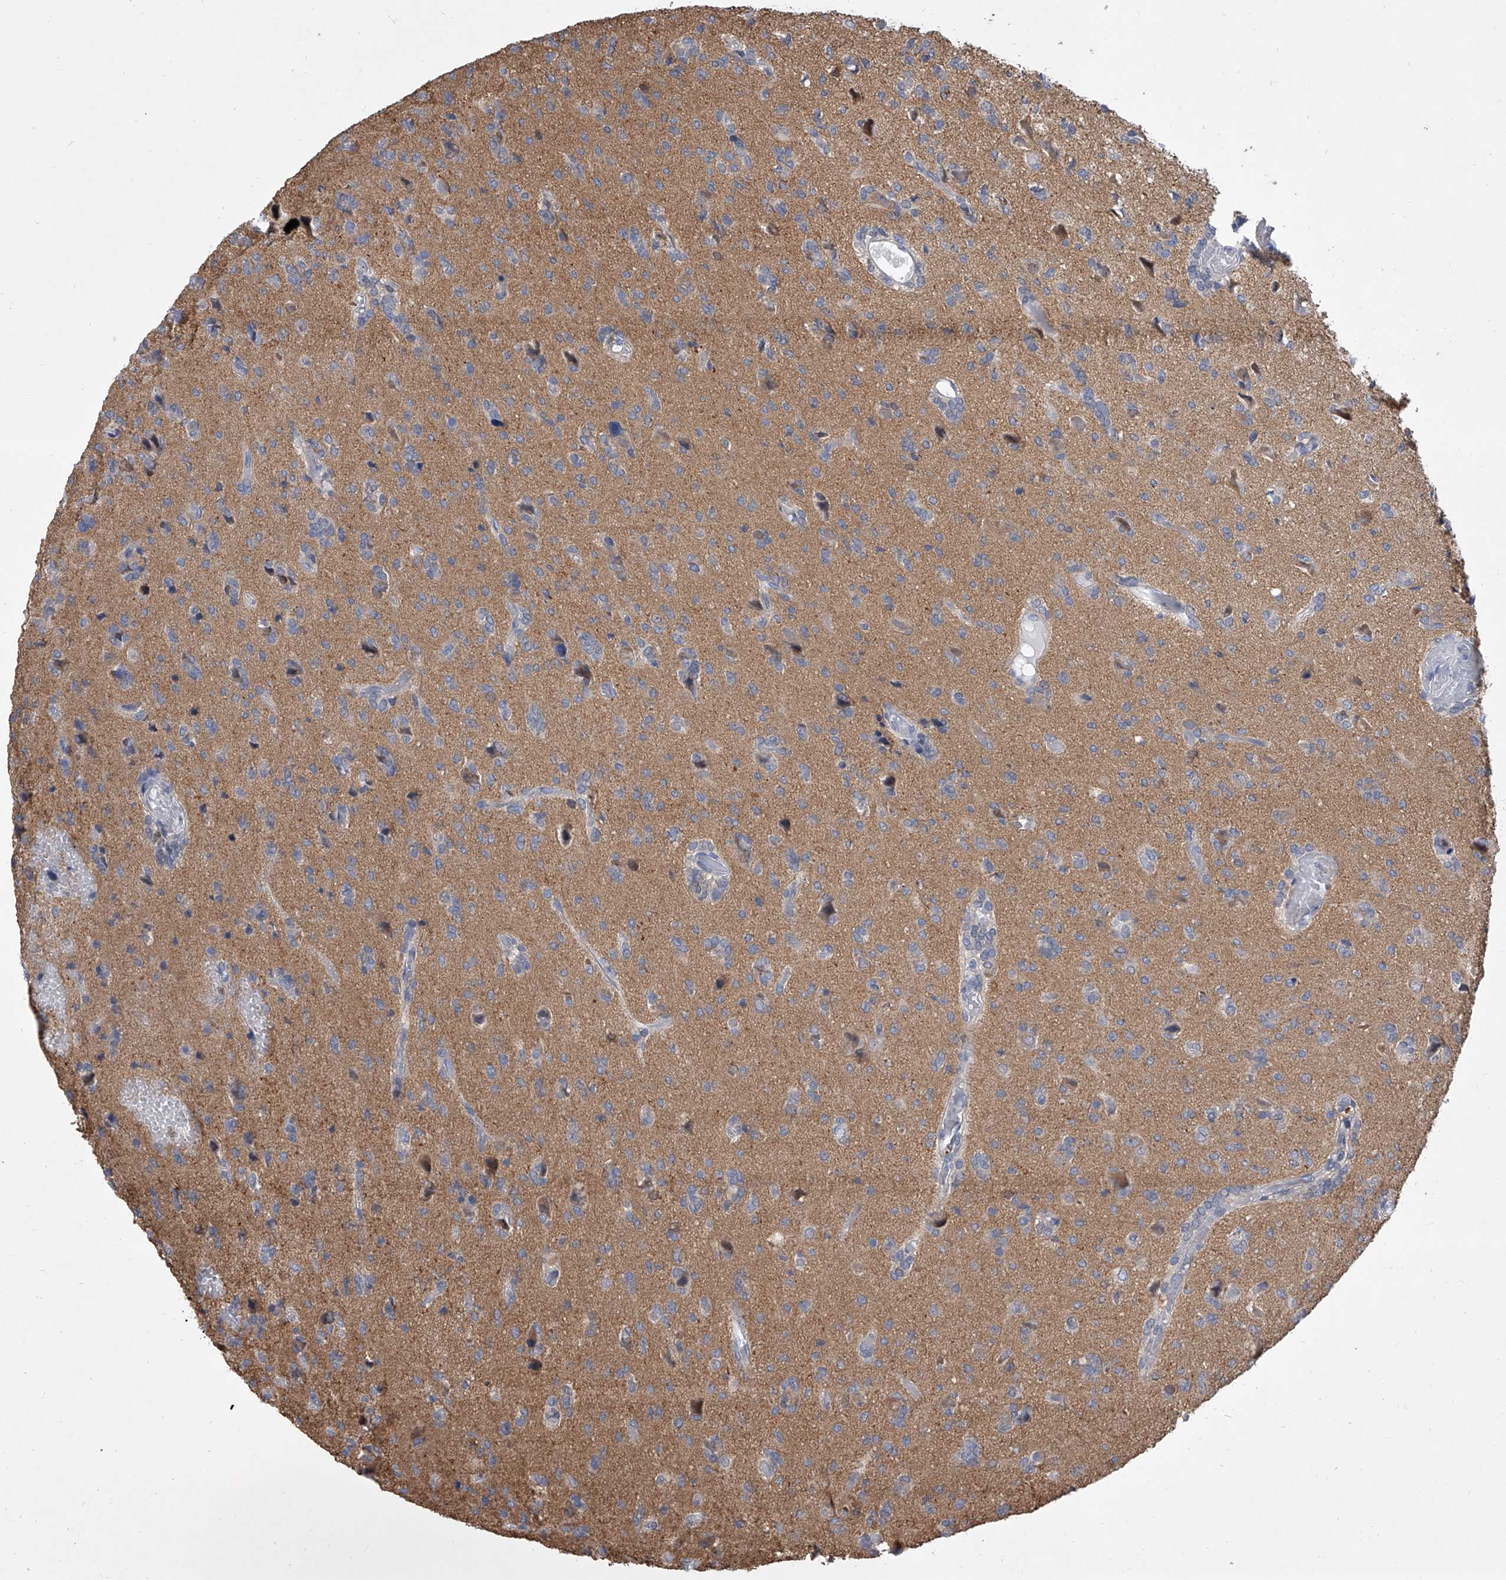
{"staining": {"intensity": "negative", "quantity": "none", "location": "none"}, "tissue": "glioma", "cell_type": "Tumor cells", "image_type": "cancer", "snomed": [{"axis": "morphology", "description": "Glioma, malignant, High grade"}, {"axis": "topography", "description": "Brain"}], "caption": "High power microscopy photomicrograph of an immunohistochemistry micrograph of malignant glioma (high-grade), revealing no significant expression in tumor cells.", "gene": "BHLHE23", "patient": {"sex": "female", "age": 59}}